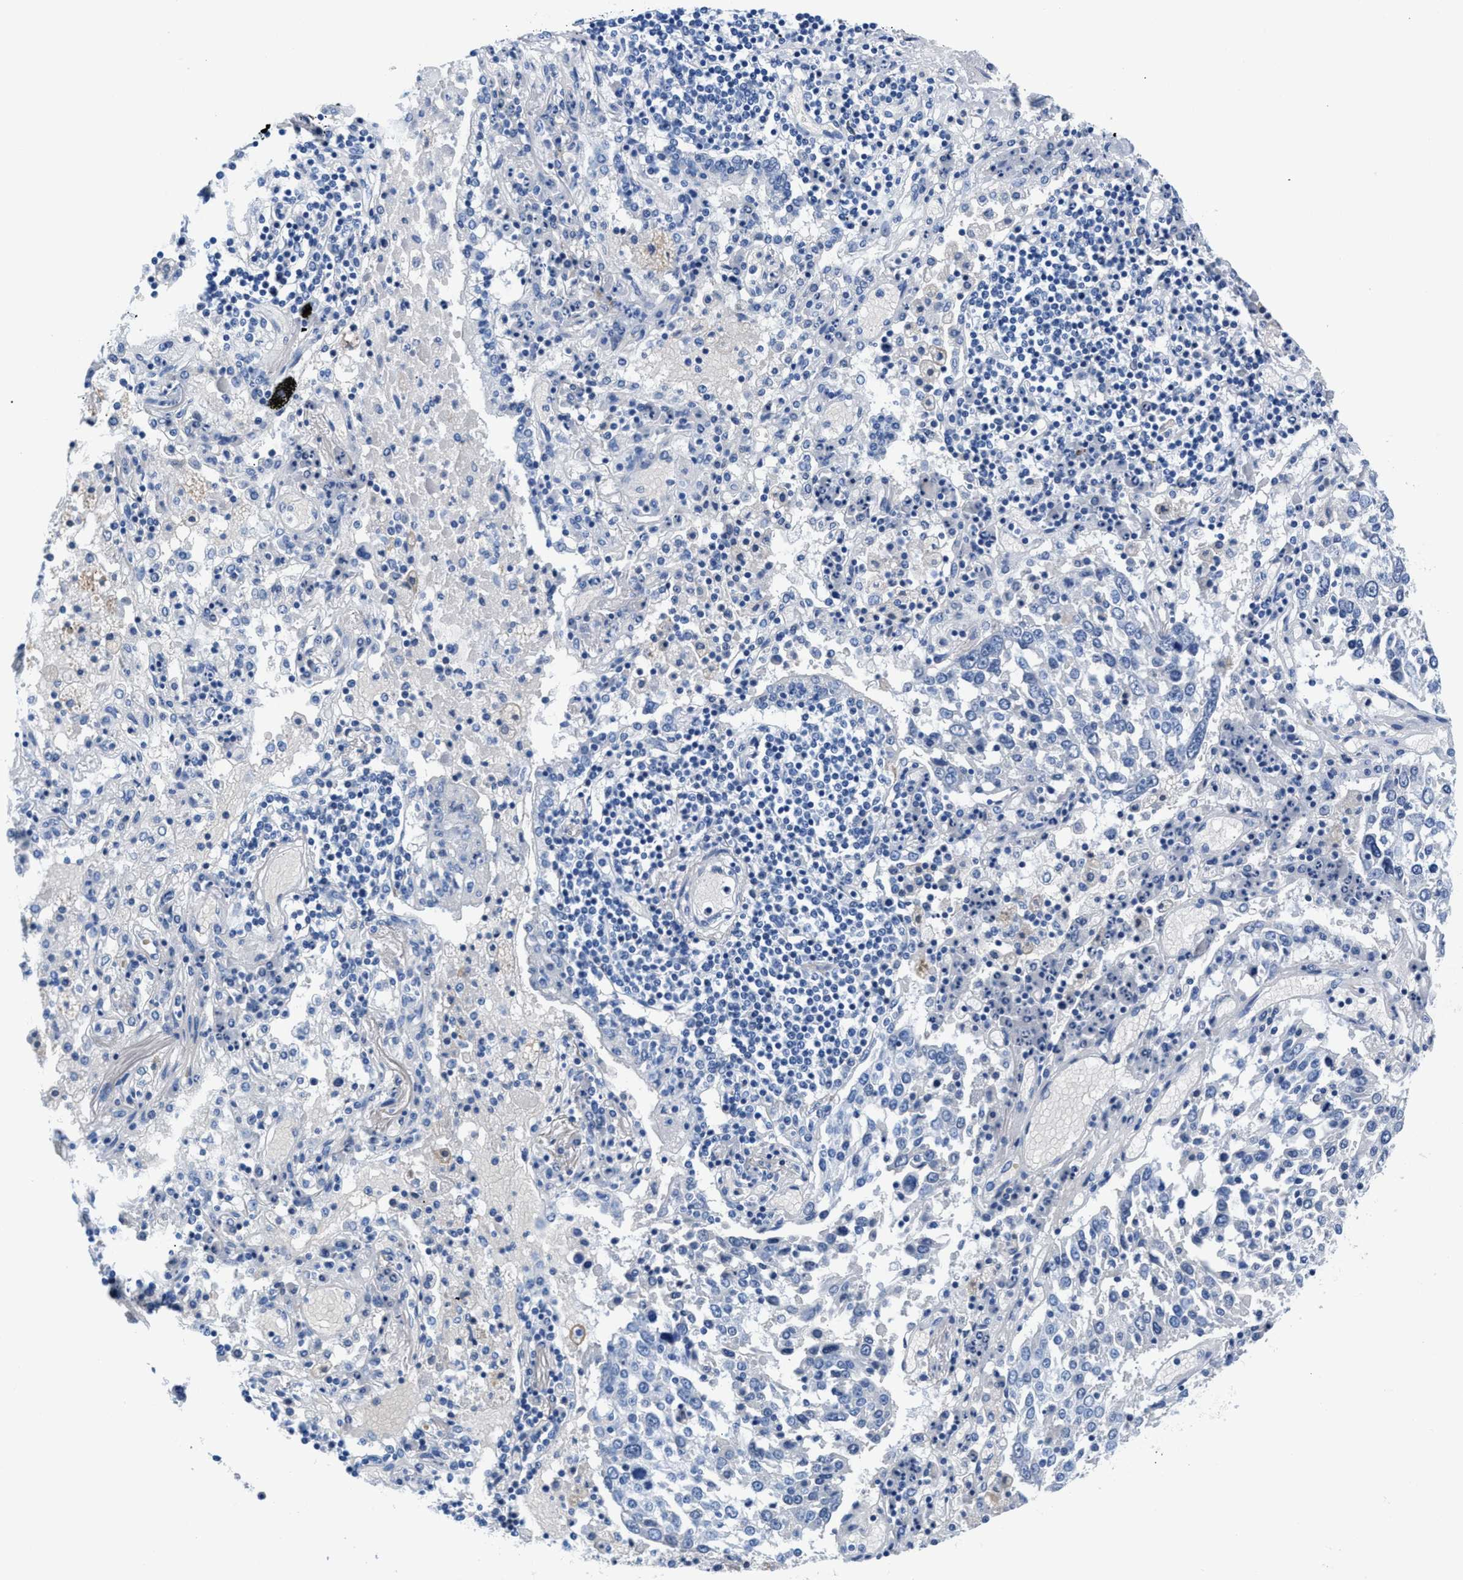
{"staining": {"intensity": "negative", "quantity": "none", "location": "none"}, "tissue": "lung cancer", "cell_type": "Tumor cells", "image_type": "cancer", "snomed": [{"axis": "morphology", "description": "Squamous cell carcinoma, NOS"}, {"axis": "topography", "description": "Lung"}], "caption": "Human lung squamous cell carcinoma stained for a protein using immunohistochemistry (IHC) shows no staining in tumor cells.", "gene": "SLFN13", "patient": {"sex": "male", "age": 65}}